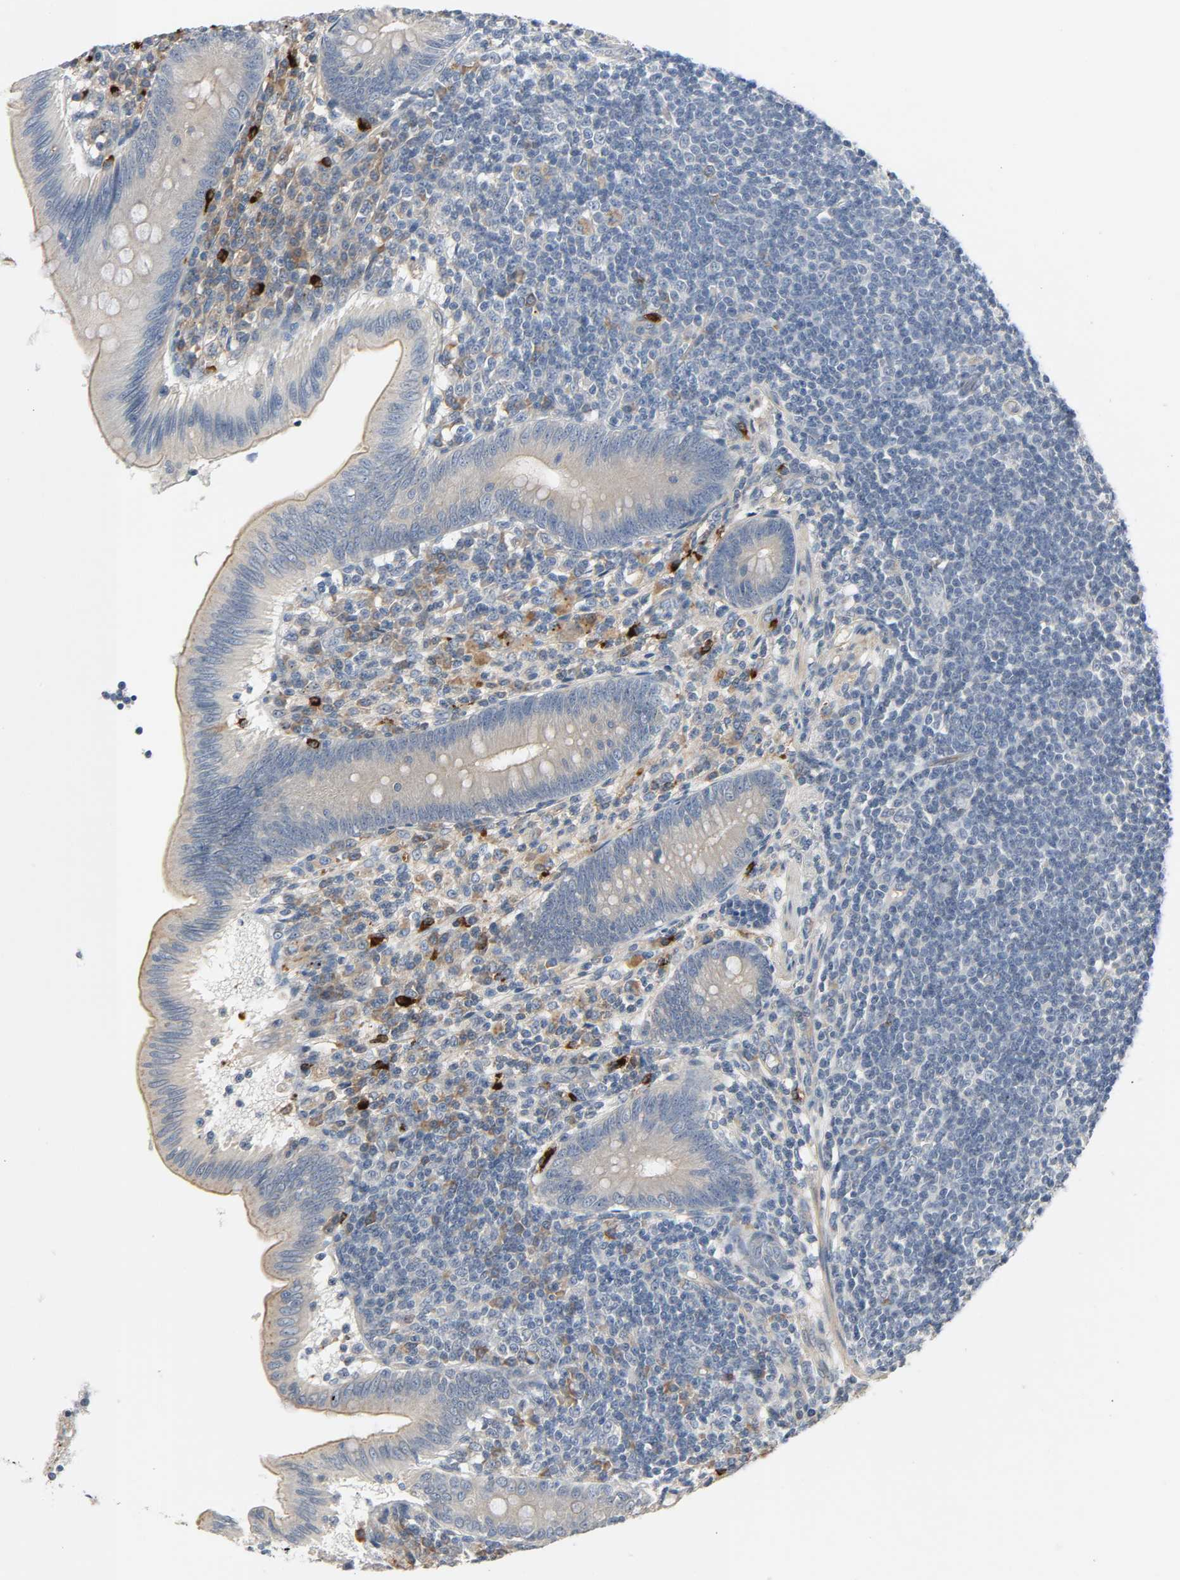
{"staining": {"intensity": "weak", "quantity": "<25%", "location": "cytoplasmic/membranous"}, "tissue": "appendix", "cell_type": "Glandular cells", "image_type": "normal", "snomed": [{"axis": "morphology", "description": "Normal tissue, NOS"}, {"axis": "morphology", "description": "Inflammation, NOS"}, {"axis": "topography", "description": "Appendix"}], "caption": "Immunohistochemistry (IHC) photomicrograph of normal appendix: appendix stained with DAB demonstrates no significant protein expression in glandular cells. The staining was performed using DAB (3,3'-diaminobenzidine) to visualize the protein expression in brown, while the nuclei were stained in blue with hematoxylin (Magnification: 20x).", "gene": "LIMCH1", "patient": {"sex": "male", "age": 46}}